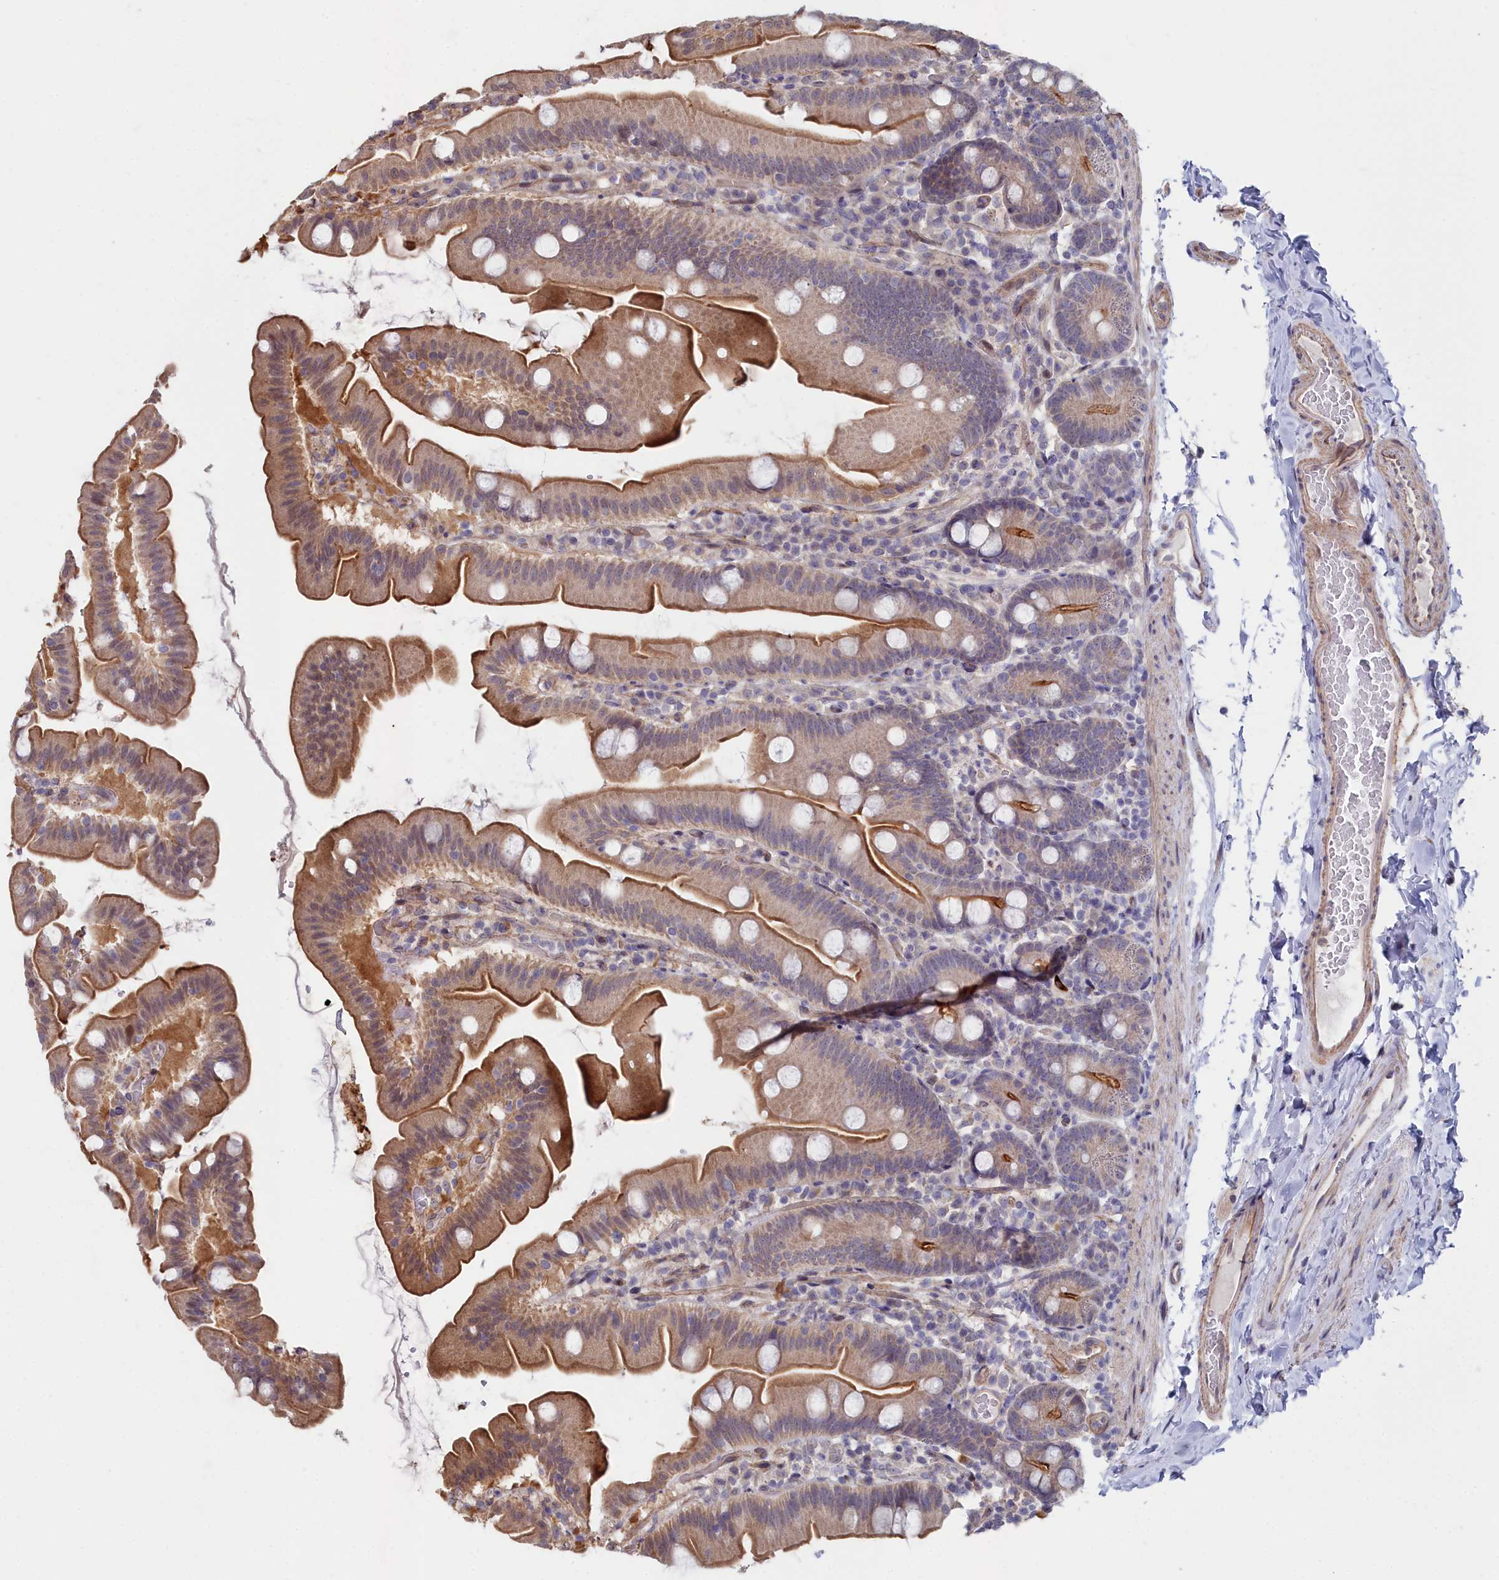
{"staining": {"intensity": "moderate", "quantity": ">75%", "location": "cytoplasmic/membranous"}, "tissue": "small intestine", "cell_type": "Glandular cells", "image_type": "normal", "snomed": [{"axis": "morphology", "description": "Normal tissue, NOS"}, {"axis": "topography", "description": "Small intestine"}], "caption": "Immunohistochemistry (IHC) of benign human small intestine exhibits medium levels of moderate cytoplasmic/membranous staining in about >75% of glandular cells. (brown staining indicates protein expression, while blue staining denotes nuclei).", "gene": "C4orf19", "patient": {"sex": "female", "age": 68}}